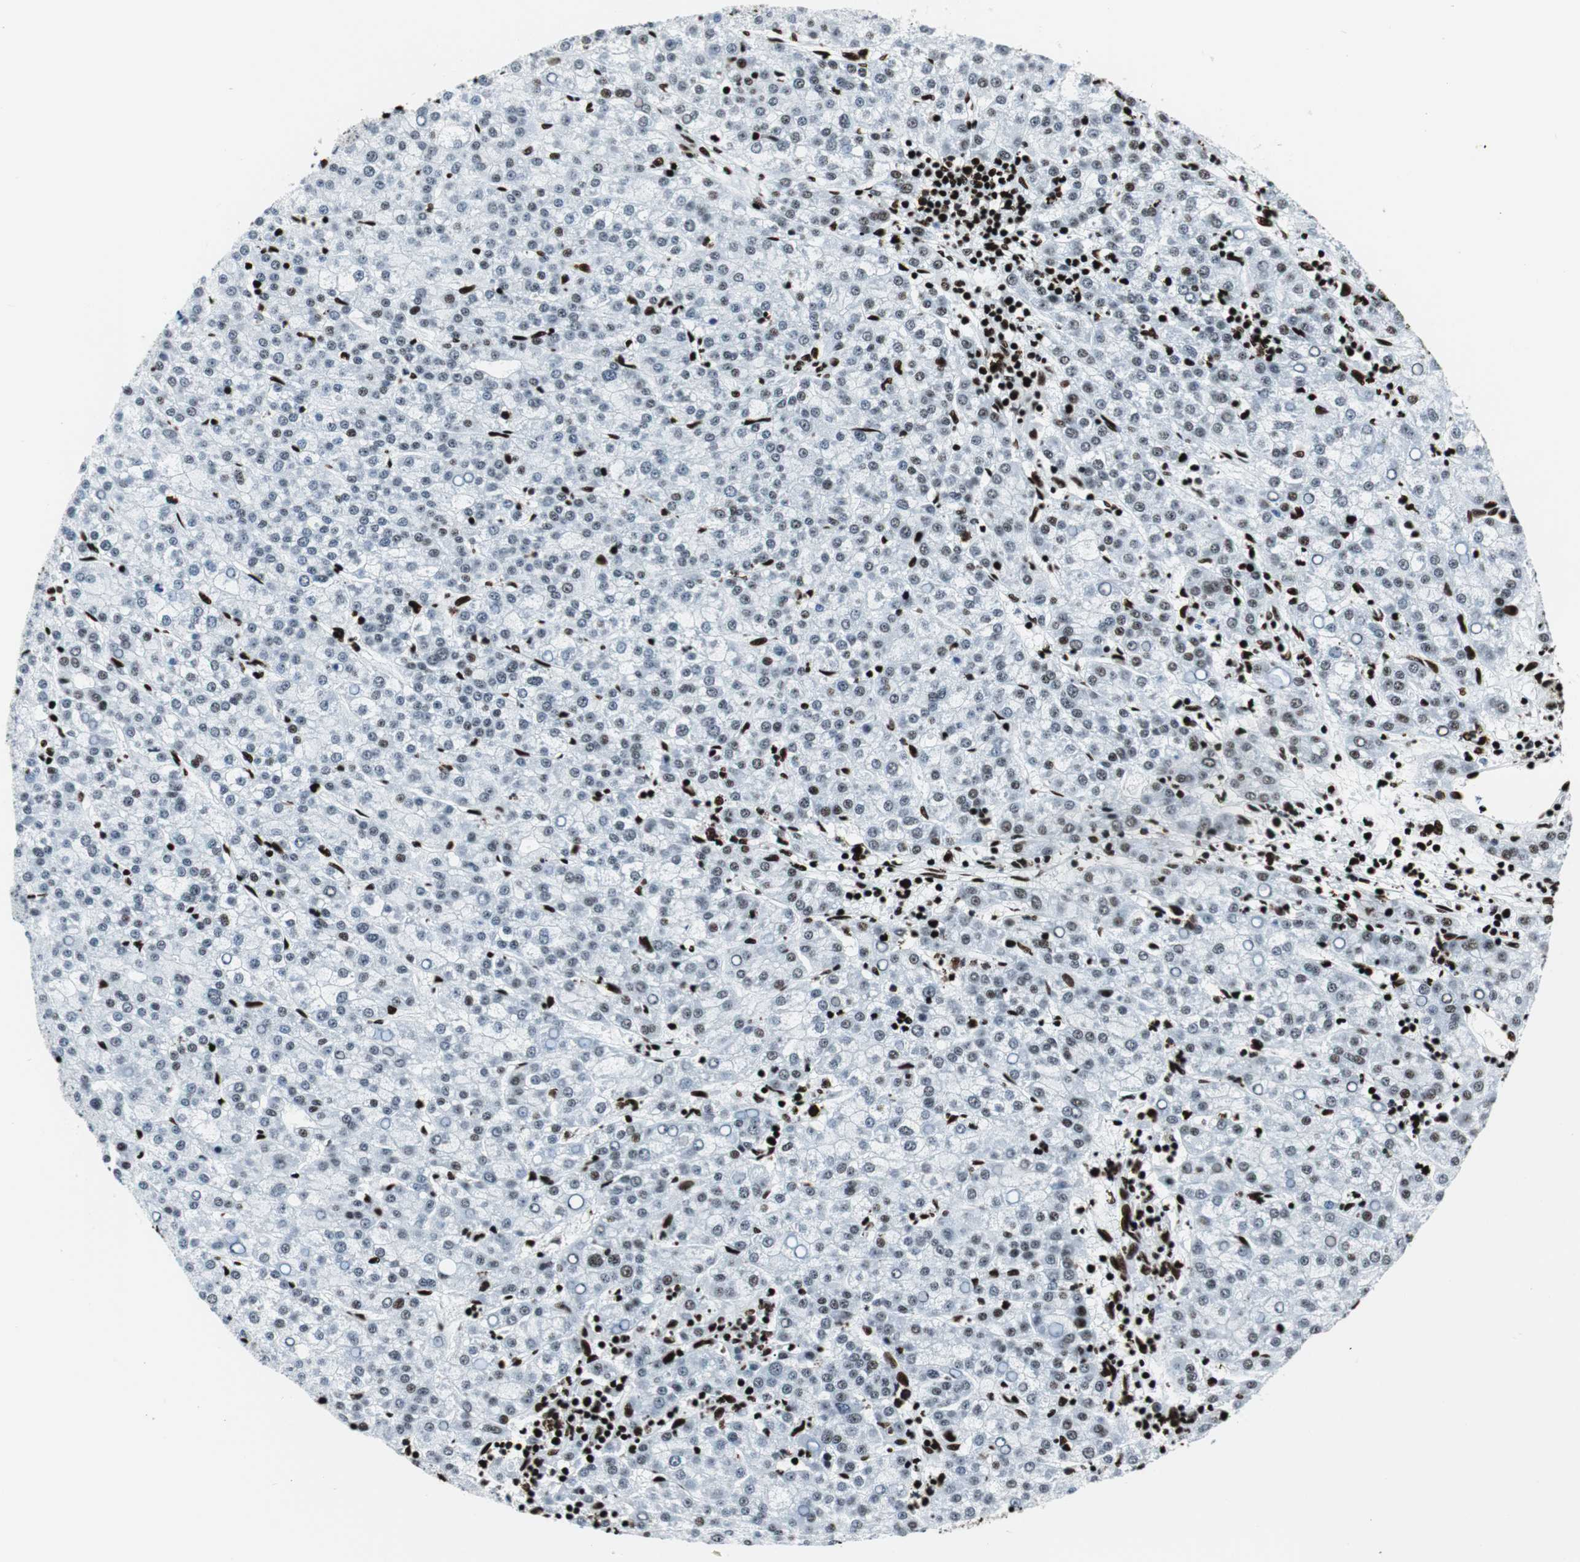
{"staining": {"intensity": "weak", "quantity": "25%-75%", "location": "nuclear"}, "tissue": "liver cancer", "cell_type": "Tumor cells", "image_type": "cancer", "snomed": [{"axis": "morphology", "description": "Carcinoma, Hepatocellular, NOS"}, {"axis": "topography", "description": "Liver"}], "caption": "Tumor cells display low levels of weak nuclear positivity in approximately 25%-75% of cells in human hepatocellular carcinoma (liver). (Stains: DAB (3,3'-diaminobenzidine) in brown, nuclei in blue, Microscopy: brightfield microscopy at high magnification).", "gene": "NCL", "patient": {"sex": "female", "age": 58}}